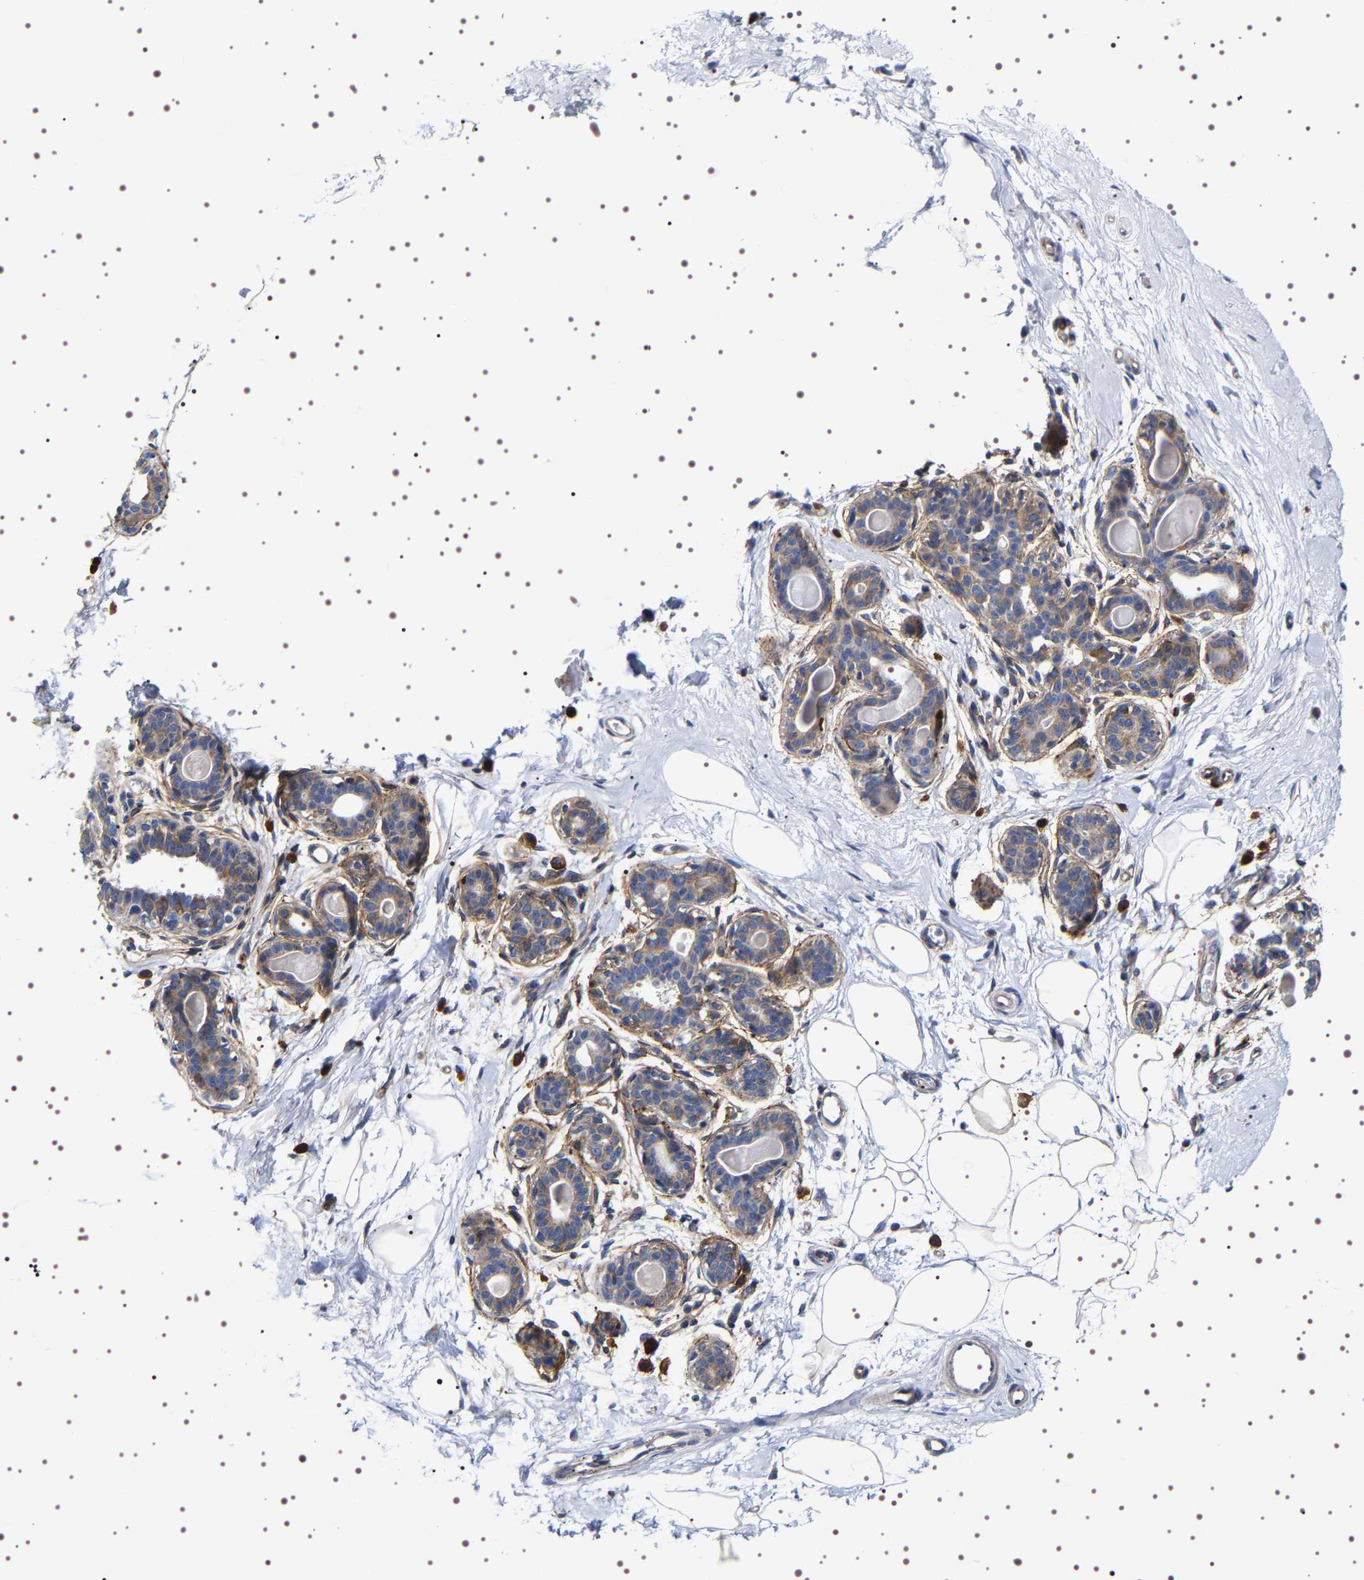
{"staining": {"intensity": "negative", "quantity": "none", "location": "none"}, "tissue": "breast", "cell_type": "Adipocytes", "image_type": "normal", "snomed": [{"axis": "morphology", "description": "Normal tissue, NOS"}, {"axis": "topography", "description": "Breast"}], "caption": "Photomicrograph shows no significant protein staining in adipocytes of unremarkable breast. The staining was performed using DAB (3,3'-diaminobenzidine) to visualize the protein expression in brown, while the nuclei were stained in blue with hematoxylin (Magnification: 20x).", "gene": "SQLE", "patient": {"sex": "female", "age": 45}}